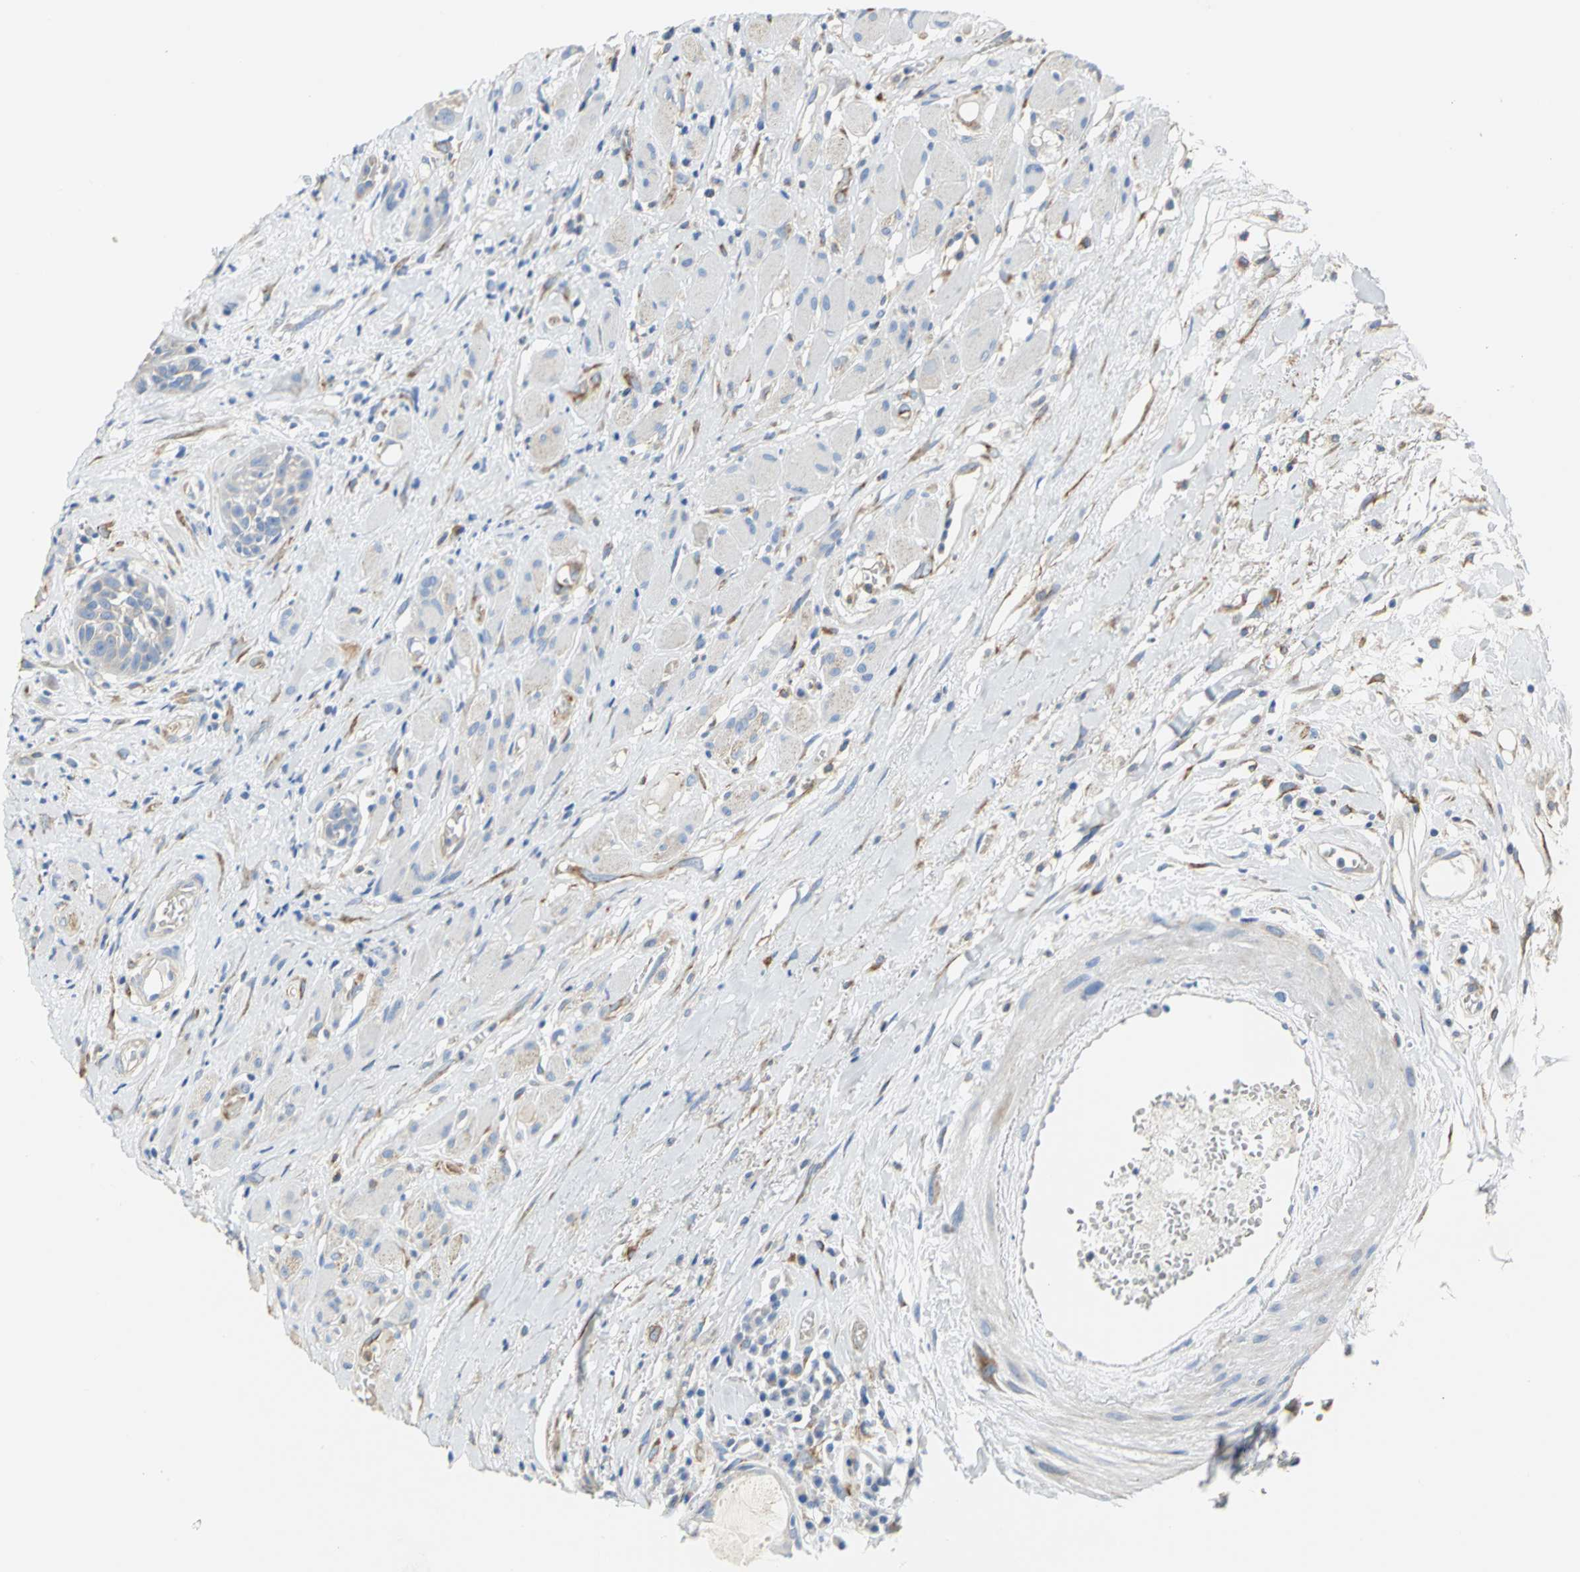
{"staining": {"intensity": "weak", "quantity": "25%-75%", "location": "cytoplasmic/membranous"}, "tissue": "head and neck cancer", "cell_type": "Tumor cells", "image_type": "cancer", "snomed": [{"axis": "morphology", "description": "Squamous cell carcinoma, NOS"}, {"axis": "topography", "description": "Head-Neck"}], "caption": "An immunohistochemistry micrograph of neoplastic tissue is shown. Protein staining in brown highlights weak cytoplasmic/membranous positivity in head and neck squamous cell carcinoma within tumor cells. (Stains: DAB (3,3'-diaminobenzidine) in brown, nuclei in blue, Microscopy: brightfield microscopy at high magnification).", "gene": "GNRH2", "patient": {"sex": "male", "age": 62}}